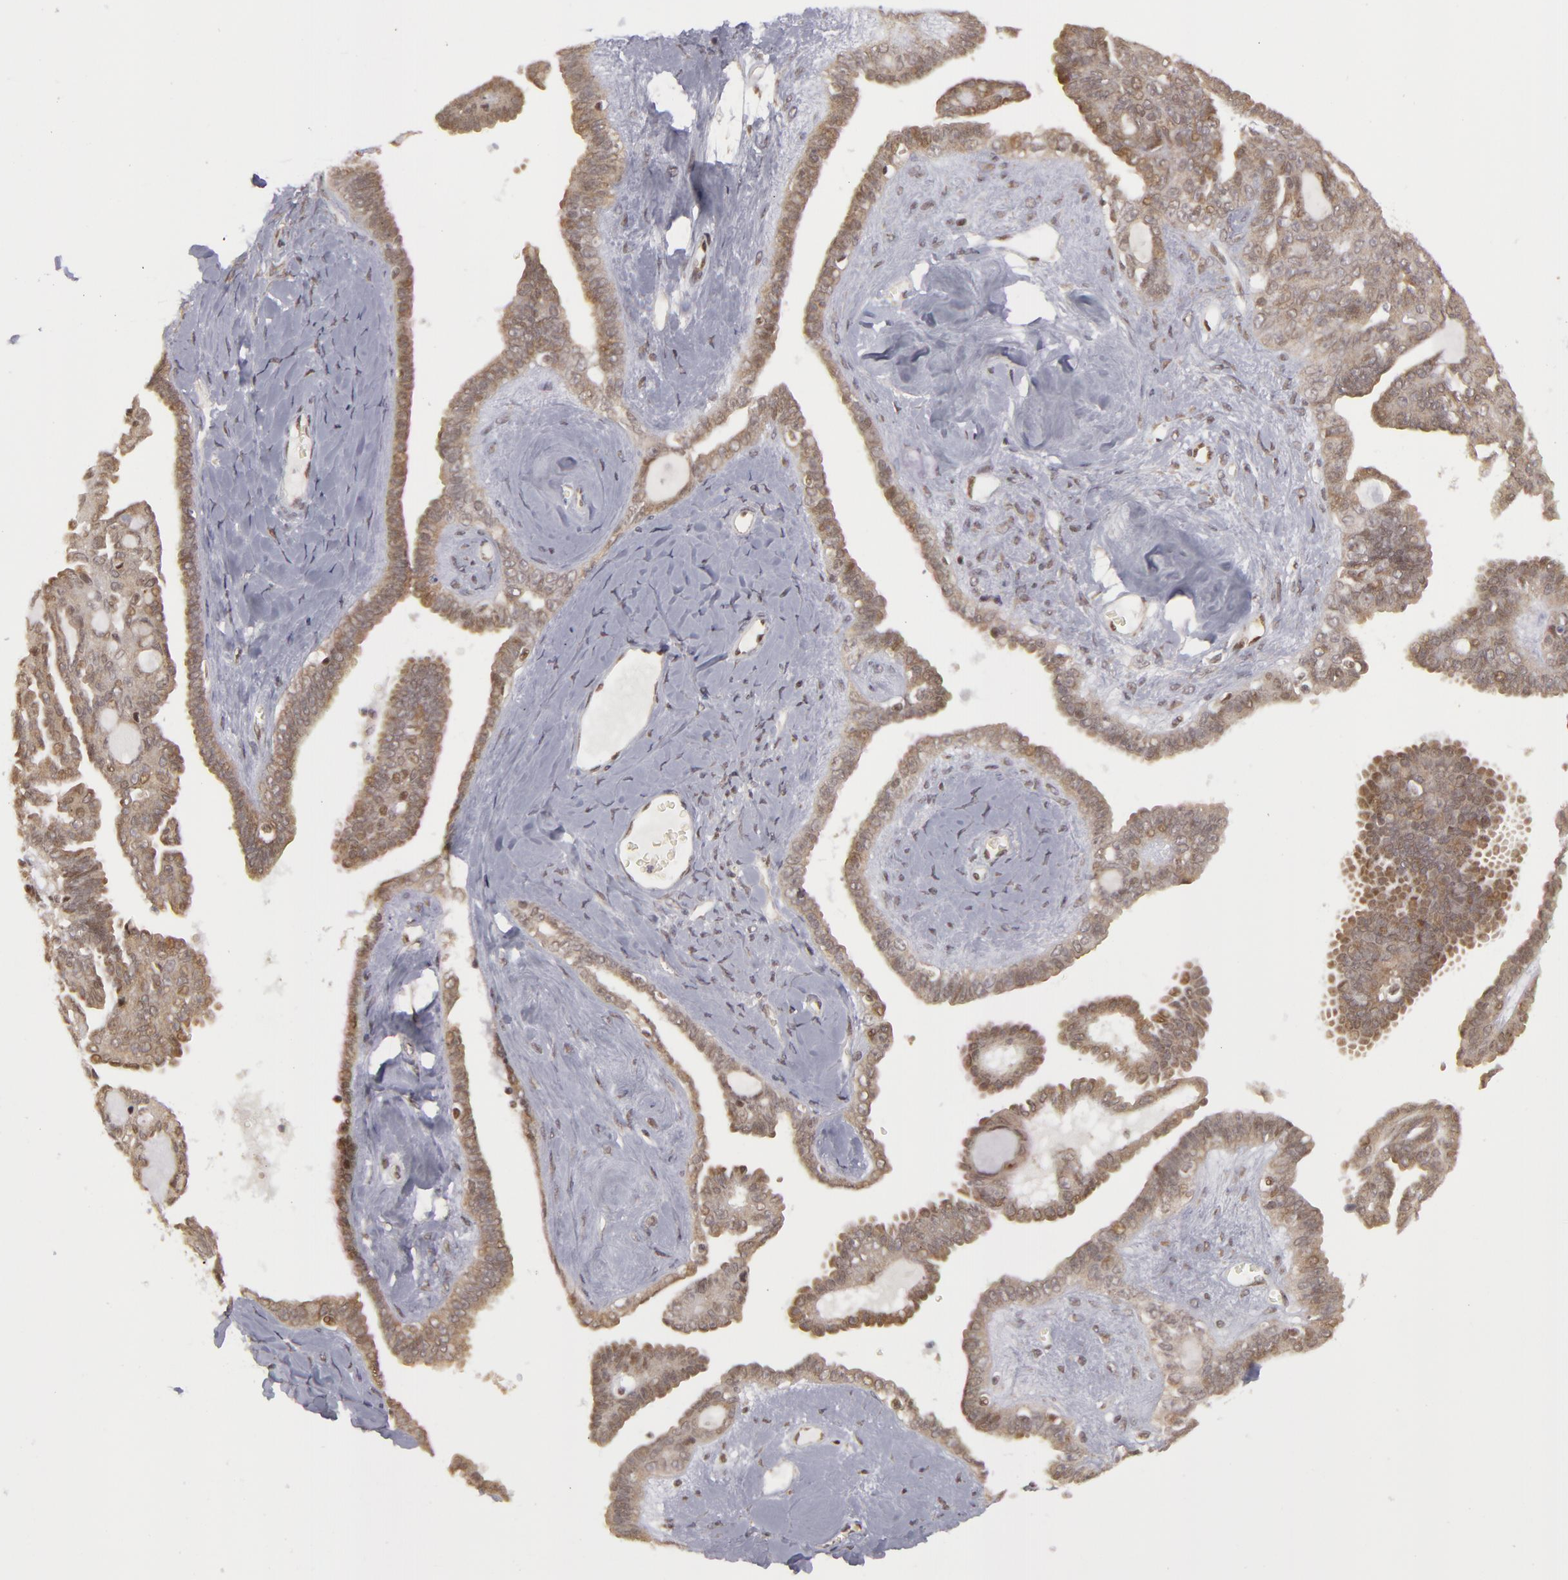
{"staining": {"intensity": "weak", "quantity": "25%-75%", "location": "cytoplasmic/membranous,nuclear"}, "tissue": "ovarian cancer", "cell_type": "Tumor cells", "image_type": "cancer", "snomed": [{"axis": "morphology", "description": "Cystadenocarcinoma, serous, NOS"}, {"axis": "topography", "description": "Ovary"}], "caption": "A high-resolution photomicrograph shows immunohistochemistry staining of ovarian cancer, which shows weak cytoplasmic/membranous and nuclear positivity in approximately 25%-75% of tumor cells.", "gene": "ZNF133", "patient": {"sex": "female", "age": 71}}